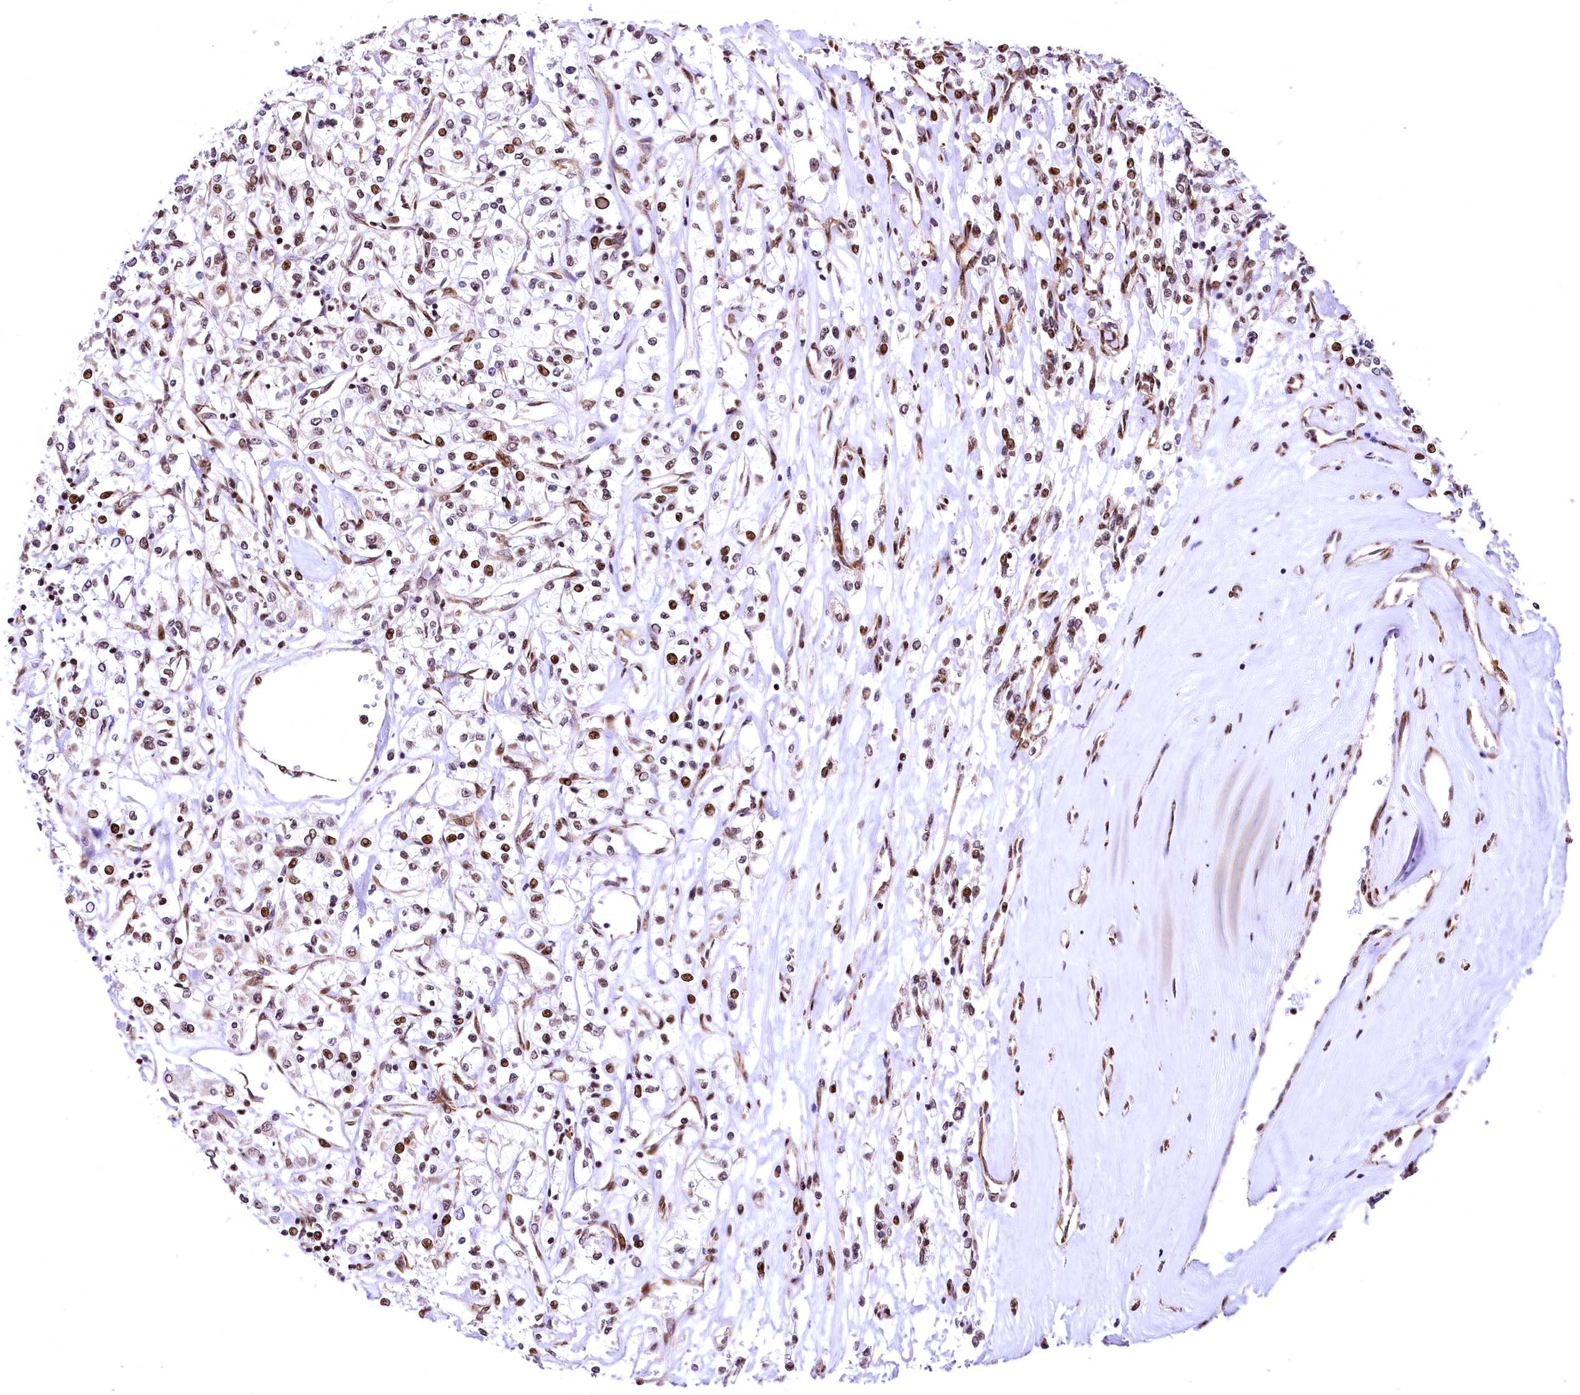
{"staining": {"intensity": "weak", "quantity": "25%-75%", "location": "nuclear"}, "tissue": "renal cancer", "cell_type": "Tumor cells", "image_type": "cancer", "snomed": [{"axis": "morphology", "description": "Adenocarcinoma, NOS"}, {"axis": "topography", "description": "Kidney"}], "caption": "High-power microscopy captured an immunohistochemistry micrograph of adenocarcinoma (renal), revealing weak nuclear staining in approximately 25%-75% of tumor cells.", "gene": "PDS5B", "patient": {"sex": "female", "age": 59}}